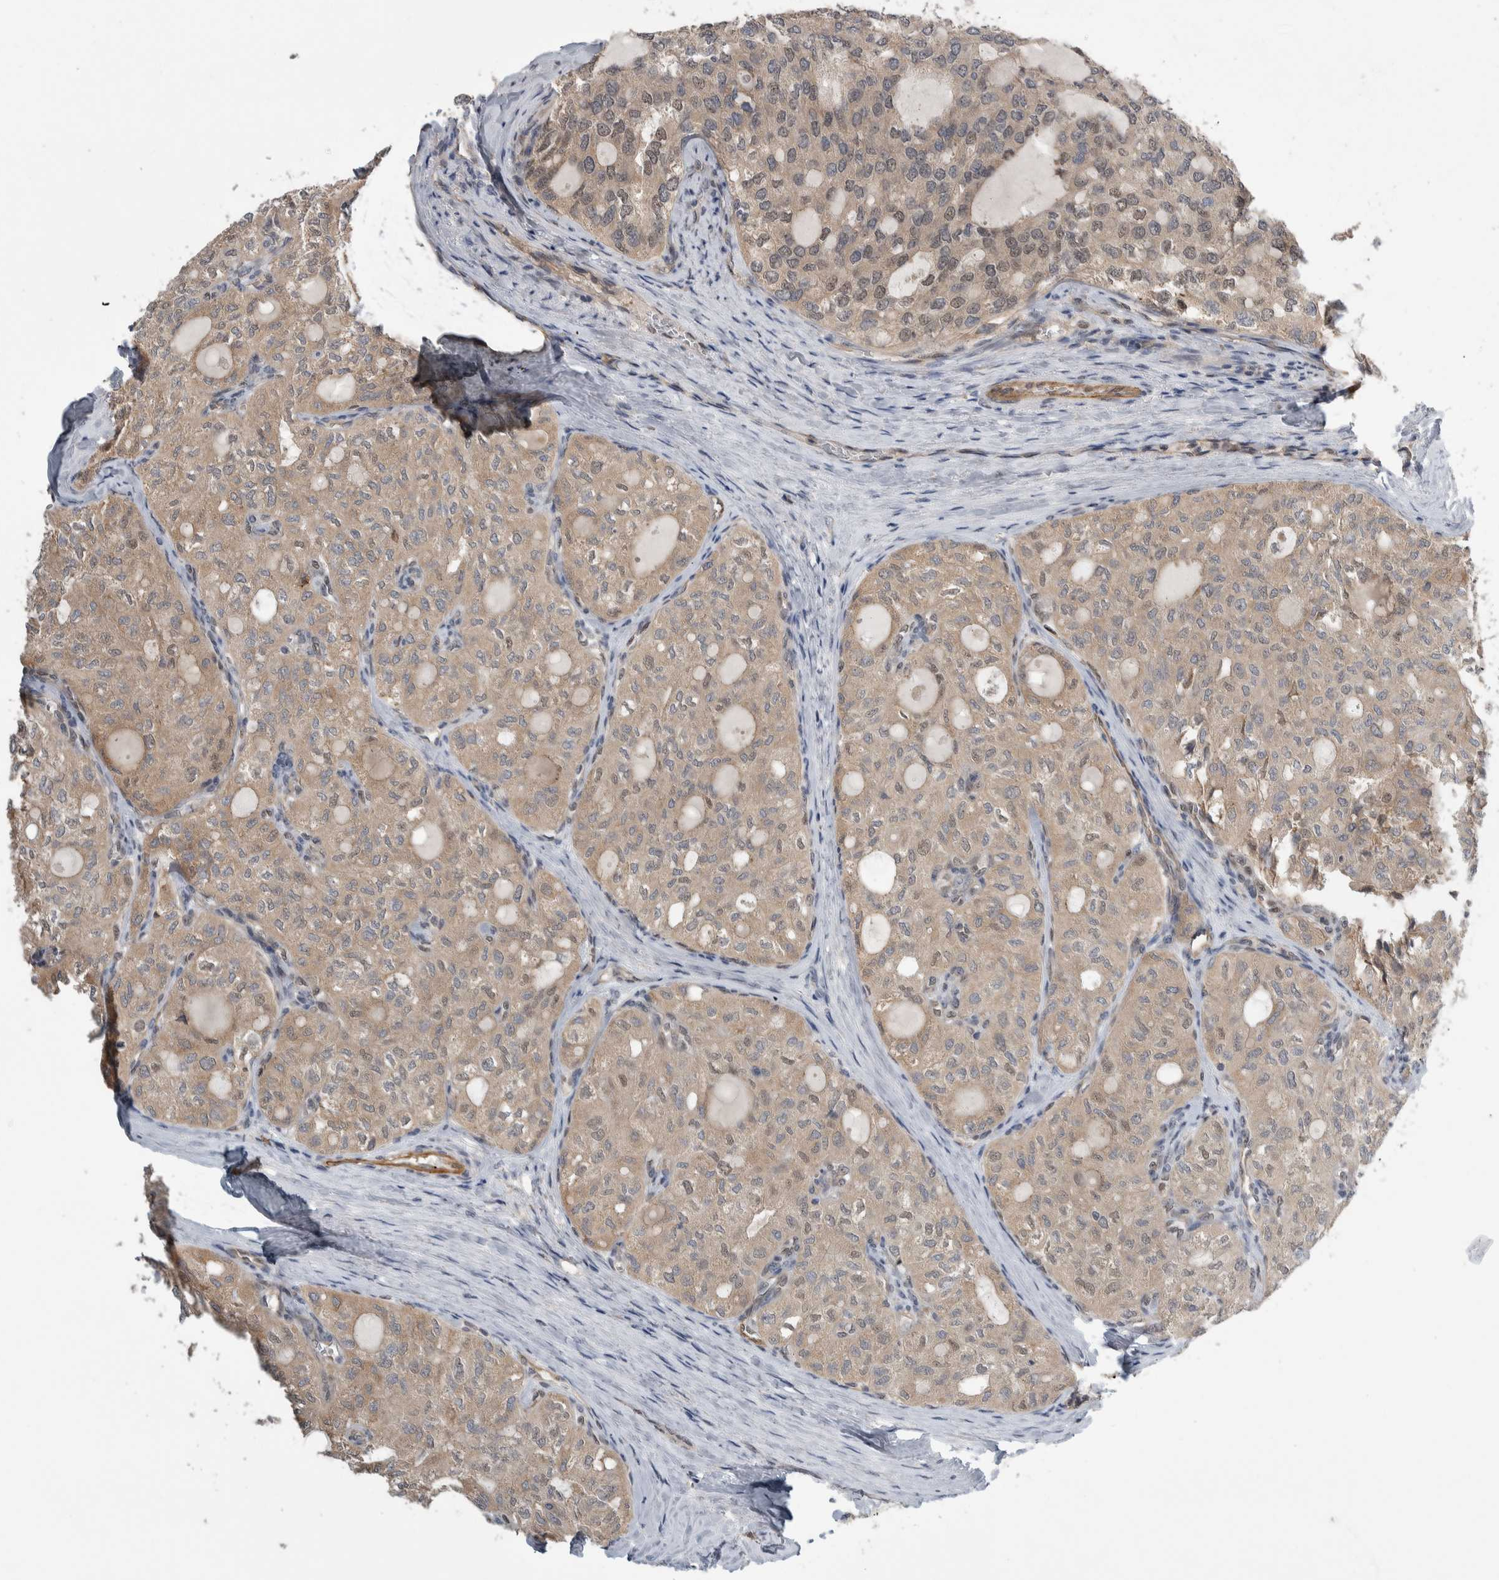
{"staining": {"intensity": "weak", "quantity": ">75%", "location": "cytoplasmic/membranous"}, "tissue": "thyroid cancer", "cell_type": "Tumor cells", "image_type": "cancer", "snomed": [{"axis": "morphology", "description": "Follicular adenoma carcinoma, NOS"}, {"axis": "topography", "description": "Thyroid gland"}], "caption": "A micrograph of human follicular adenoma carcinoma (thyroid) stained for a protein reveals weak cytoplasmic/membranous brown staining in tumor cells. (Brightfield microscopy of DAB IHC at high magnification).", "gene": "PRDM4", "patient": {"sex": "male", "age": 75}}